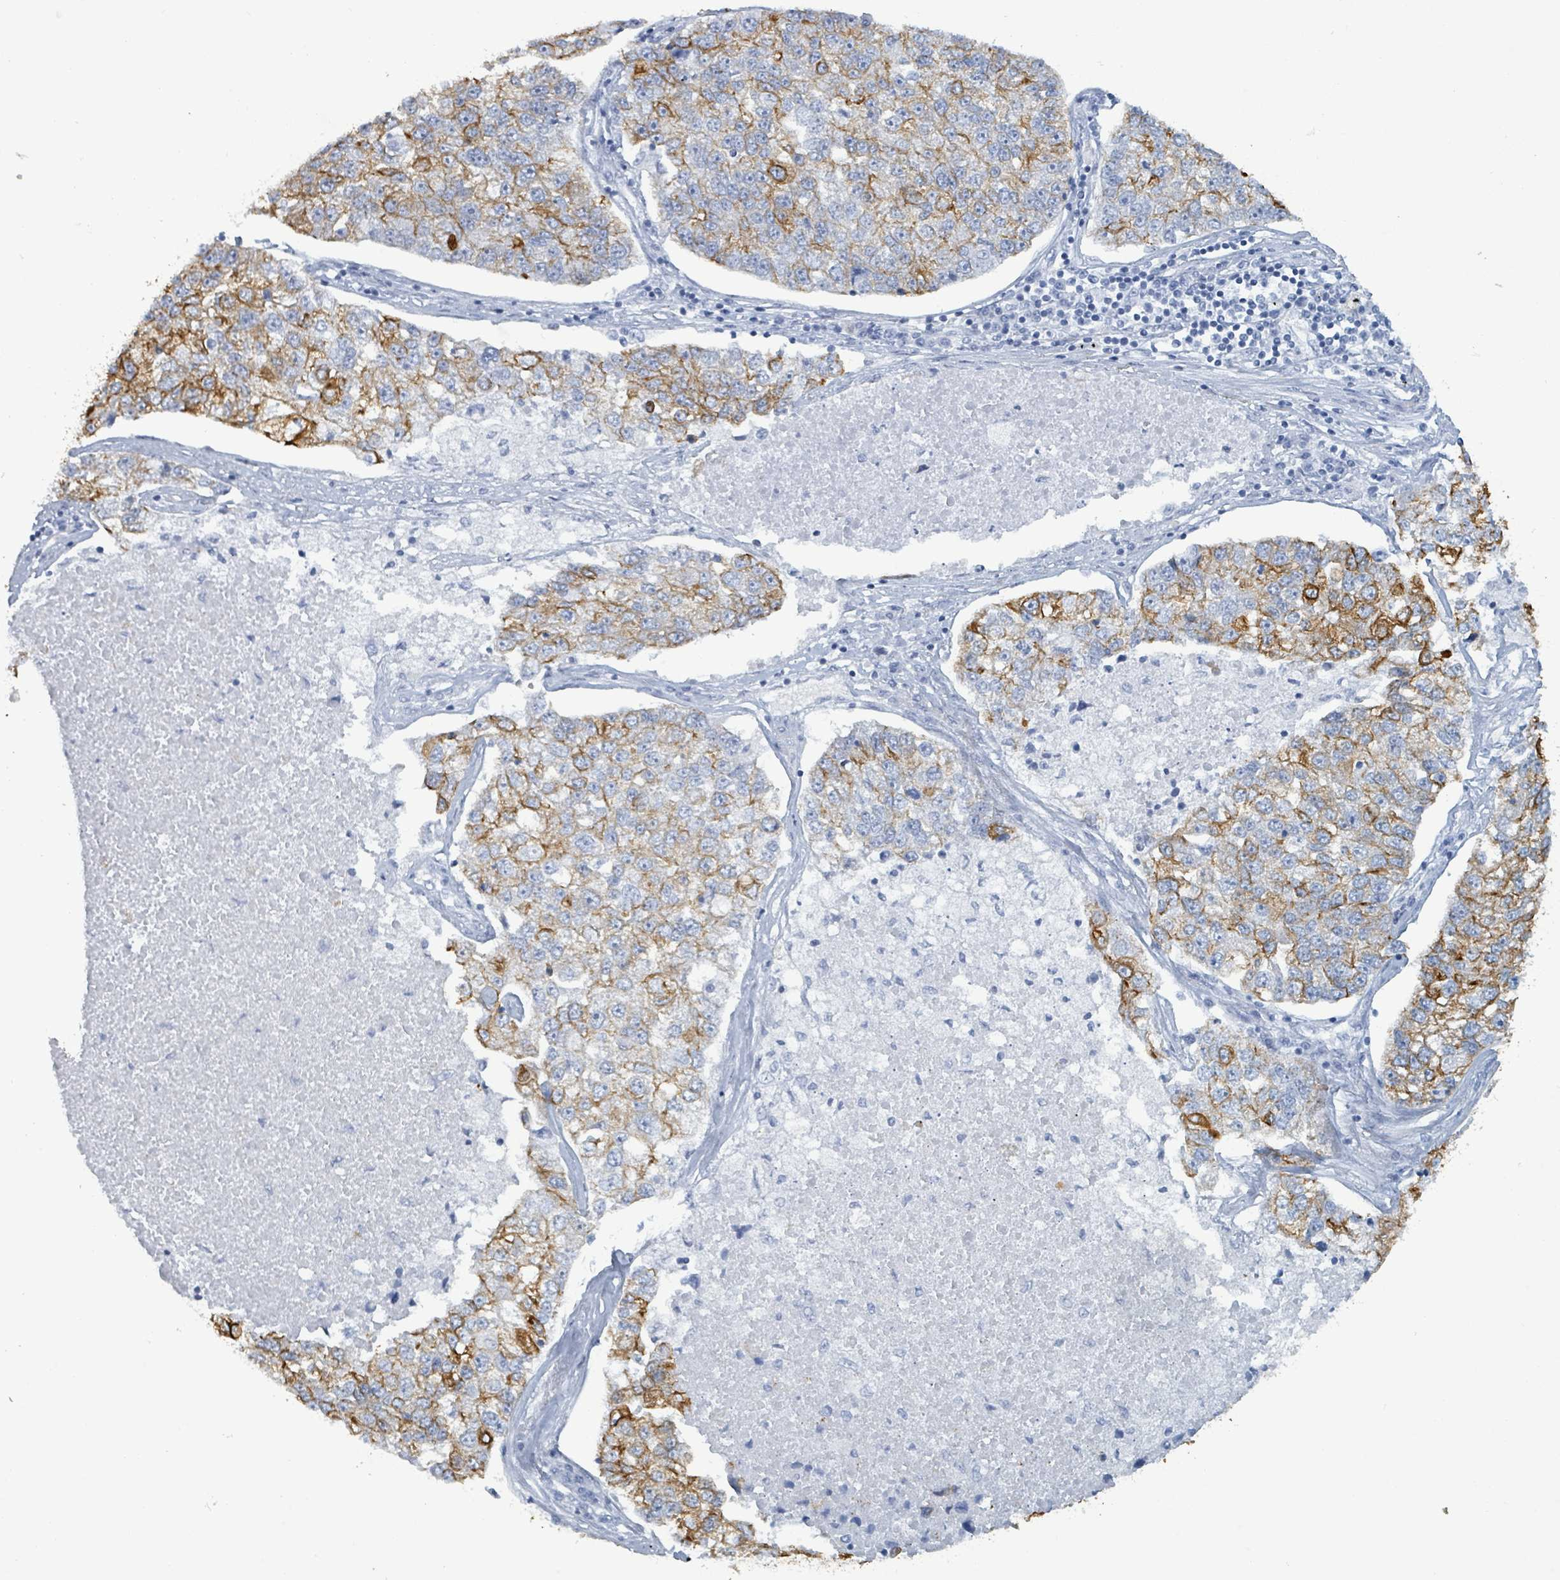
{"staining": {"intensity": "strong", "quantity": "<25%", "location": "cytoplasmic/membranous"}, "tissue": "lung cancer", "cell_type": "Tumor cells", "image_type": "cancer", "snomed": [{"axis": "morphology", "description": "Adenocarcinoma, NOS"}, {"axis": "topography", "description": "Lung"}], "caption": "Immunohistochemistry (IHC) (DAB) staining of human adenocarcinoma (lung) shows strong cytoplasmic/membranous protein expression in about <25% of tumor cells. (brown staining indicates protein expression, while blue staining denotes nuclei).", "gene": "KRT8", "patient": {"sex": "male", "age": 49}}